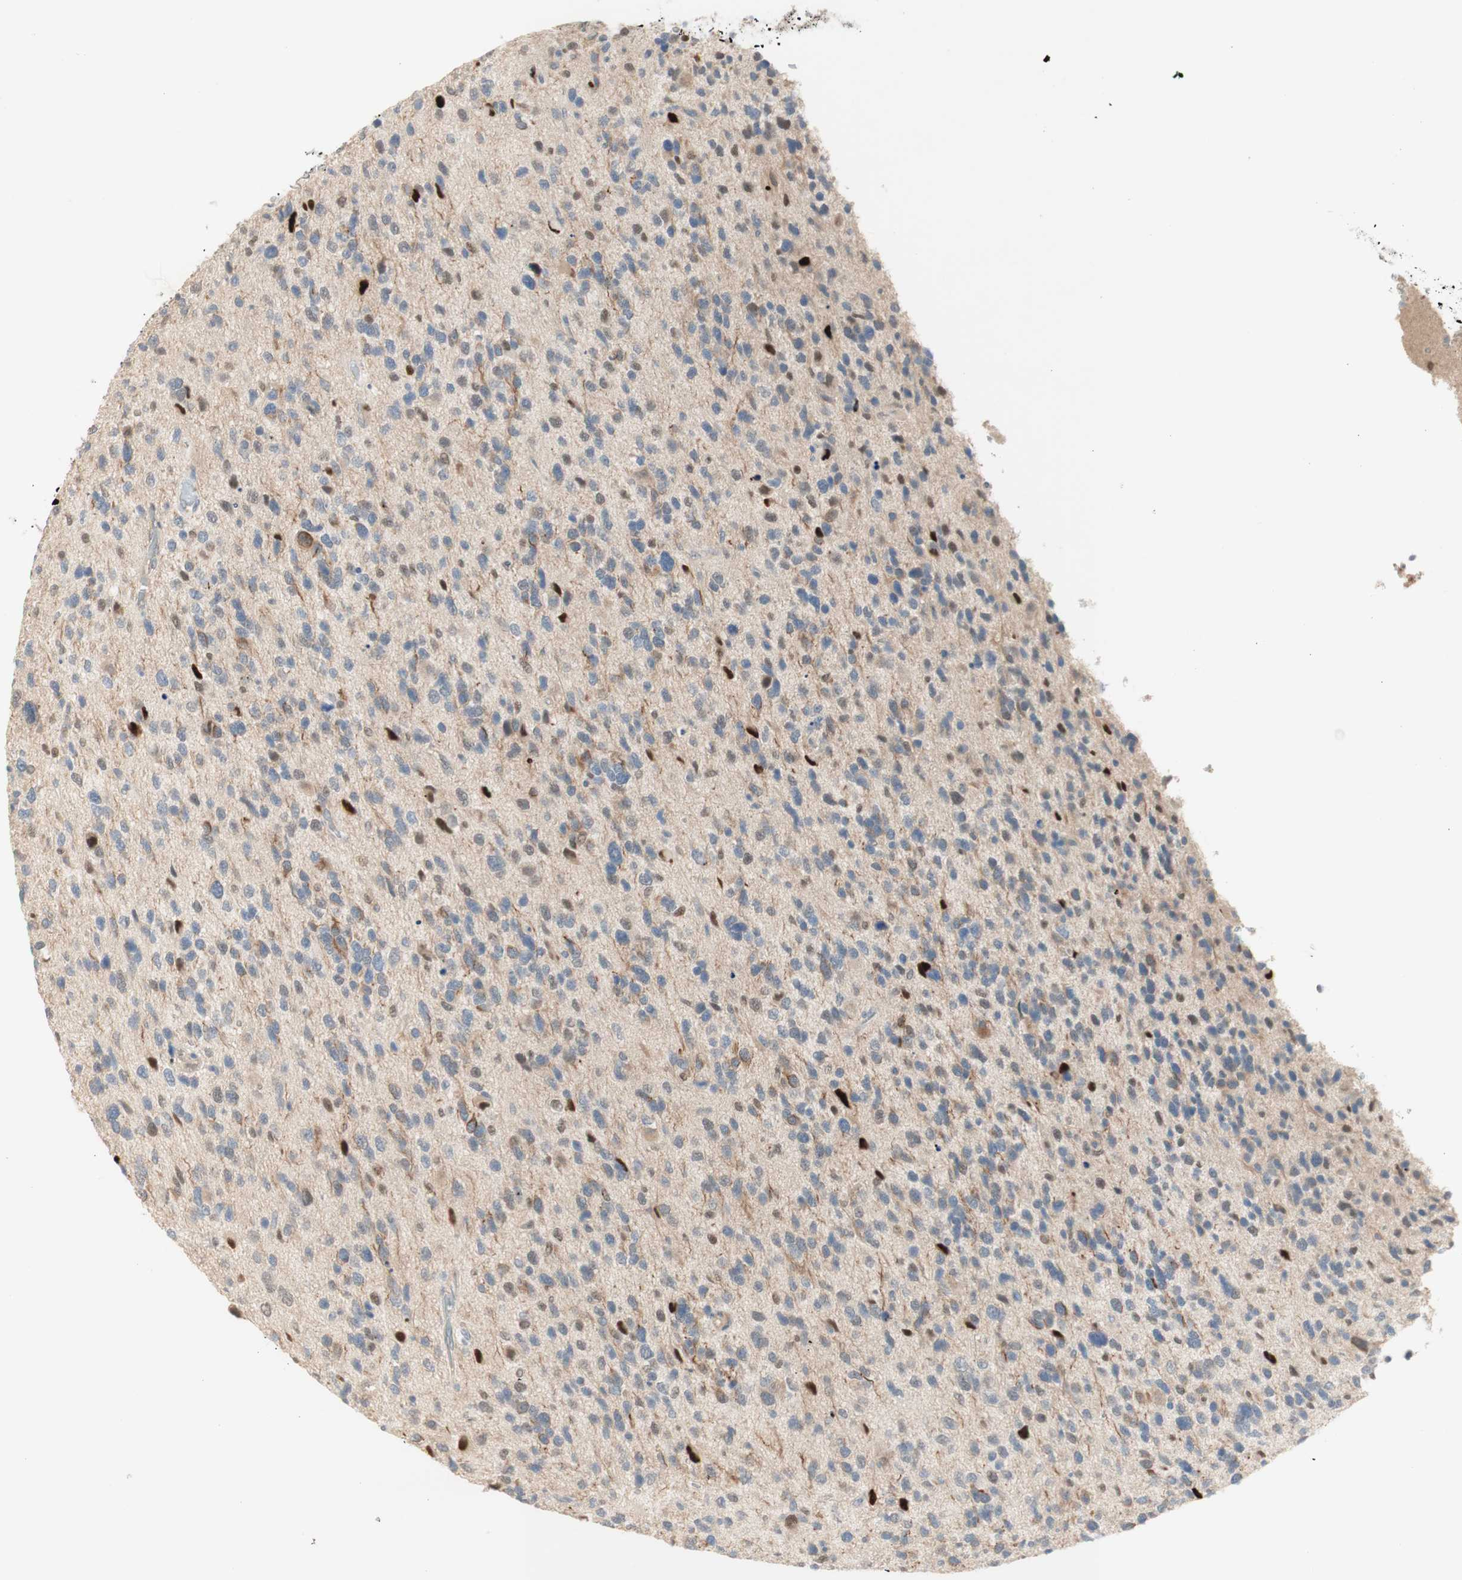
{"staining": {"intensity": "weak", "quantity": "25%-75%", "location": "nuclear"}, "tissue": "glioma", "cell_type": "Tumor cells", "image_type": "cancer", "snomed": [{"axis": "morphology", "description": "Glioma, malignant, High grade"}, {"axis": "topography", "description": "Brain"}], "caption": "DAB immunohistochemical staining of human malignant glioma (high-grade) reveals weak nuclear protein positivity in approximately 25%-75% of tumor cells. Nuclei are stained in blue.", "gene": "RFNG", "patient": {"sex": "female", "age": 58}}